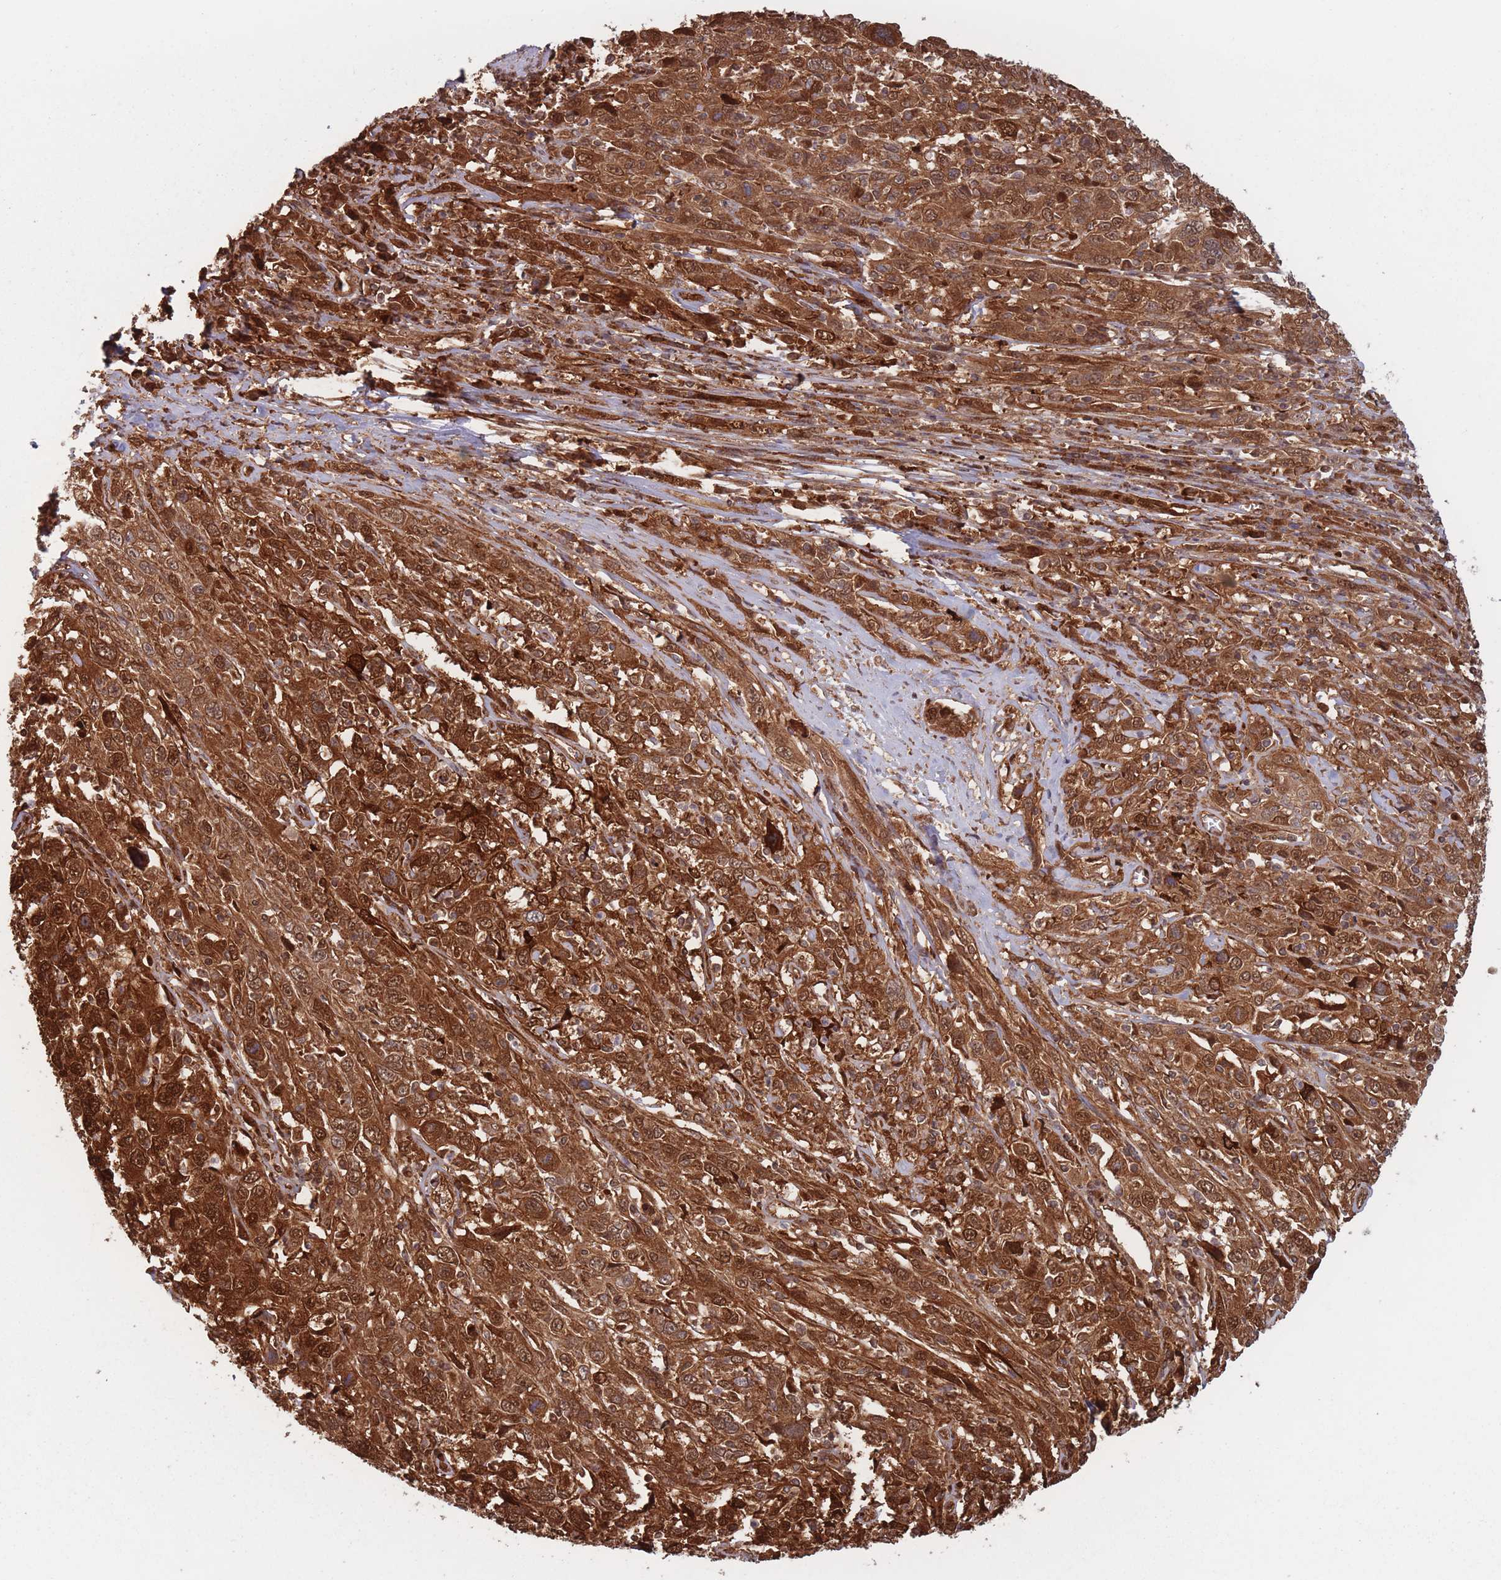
{"staining": {"intensity": "strong", "quantity": ">75%", "location": "cytoplasmic/membranous,nuclear"}, "tissue": "cervical cancer", "cell_type": "Tumor cells", "image_type": "cancer", "snomed": [{"axis": "morphology", "description": "Squamous cell carcinoma, NOS"}, {"axis": "topography", "description": "Cervix"}], "caption": "Cervical cancer (squamous cell carcinoma) stained with immunohistochemistry exhibits strong cytoplasmic/membranous and nuclear expression in about >75% of tumor cells.", "gene": "PODXL2", "patient": {"sex": "female", "age": 46}}